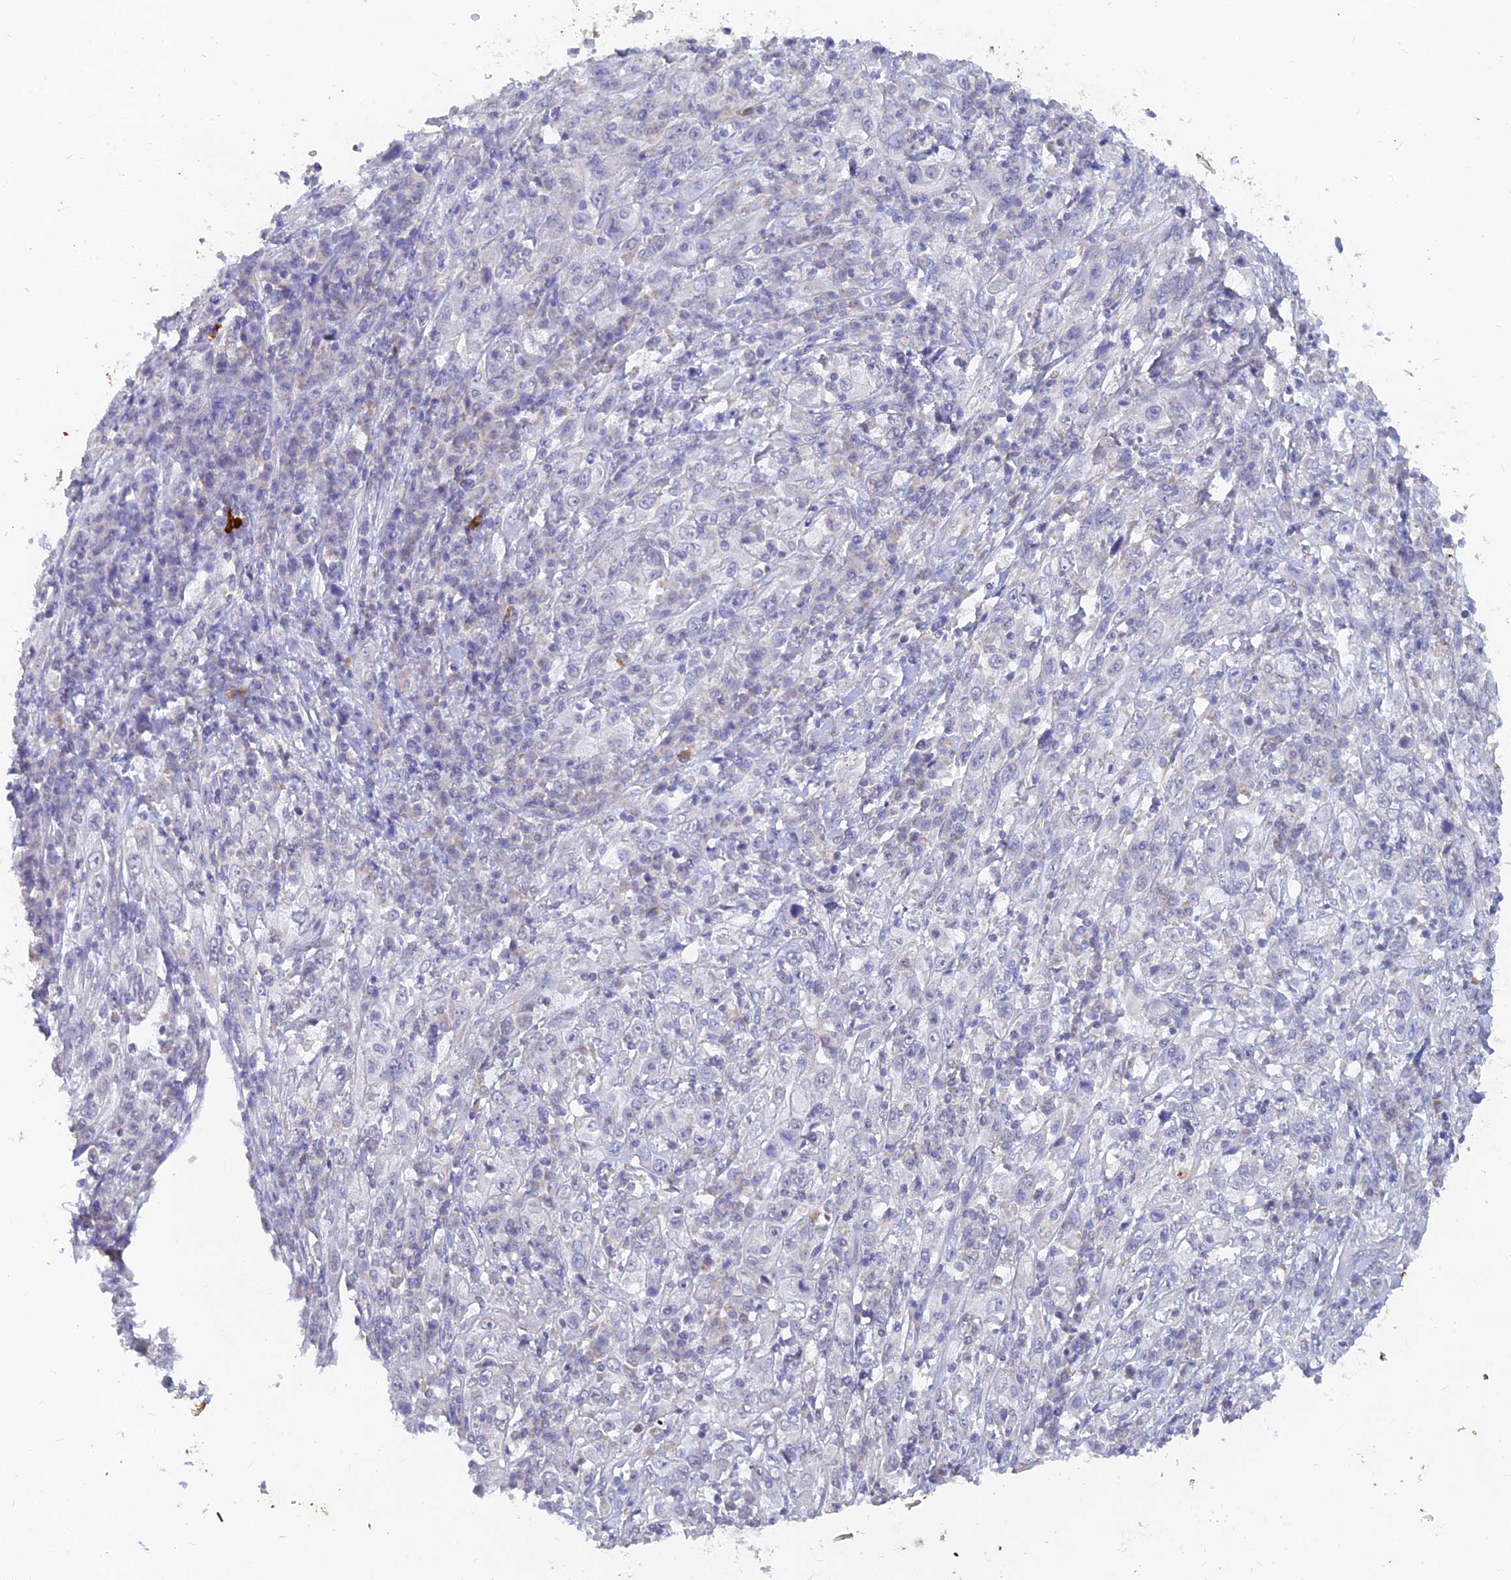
{"staining": {"intensity": "negative", "quantity": "none", "location": "none"}, "tissue": "cervical cancer", "cell_type": "Tumor cells", "image_type": "cancer", "snomed": [{"axis": "morphology", "description": "Squamous cell carcinoma, NOS"}, {"axis": "topography", "description": "Cervix"}], "caption": "Tumor cells are negative for brown protein staining in cervical cancer. The staining is performed using DAB brown chromogen with nuclei counter-stained in using hematoxylin.", "gene": "LRIF1", "patient": {"sex": "female", "age": 46}}